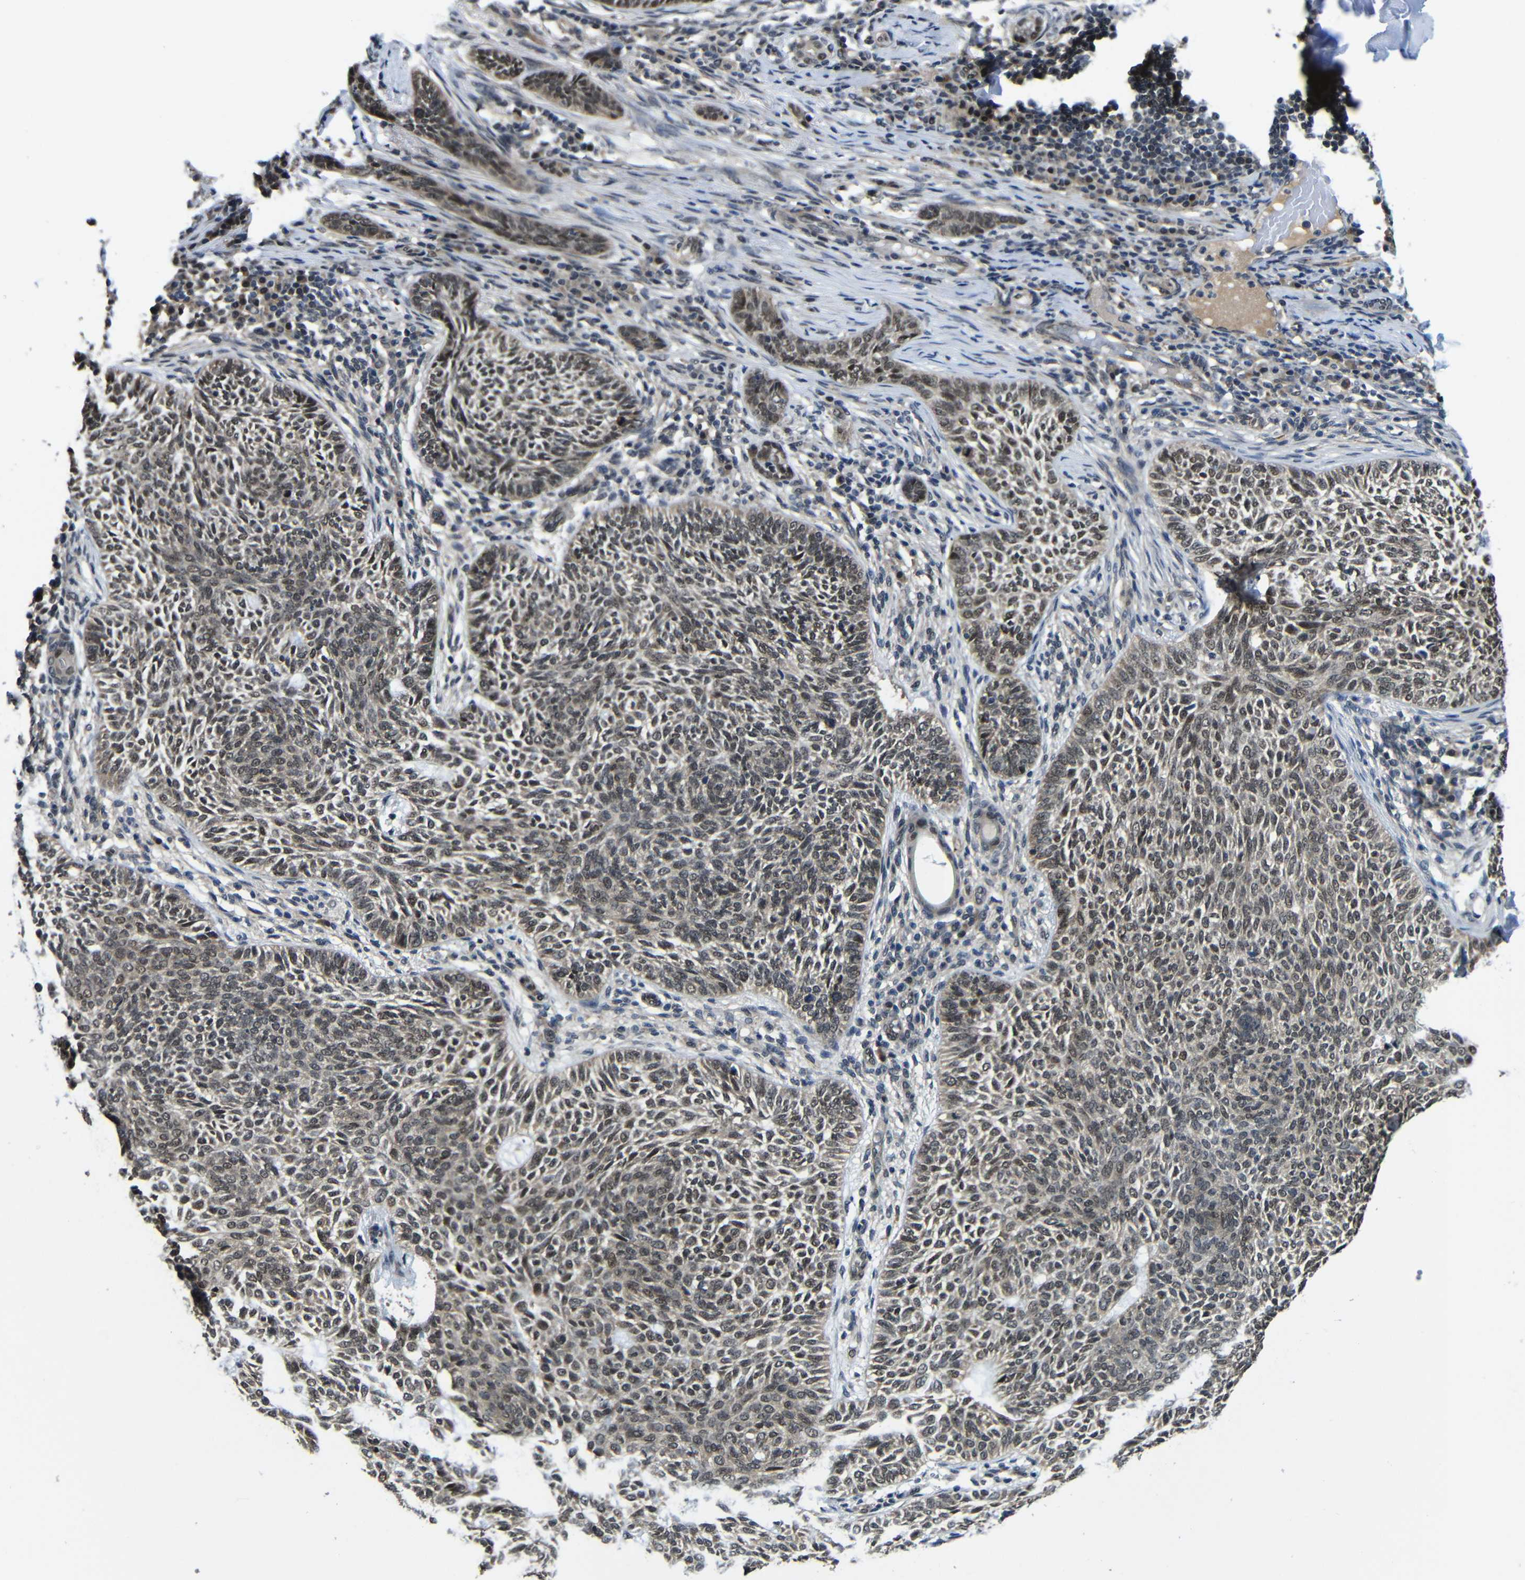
{"staining": {"intensity": "weak", "quantity": ">75%", "location": "cytoplasmic/membranous,nuclear"}, "tissue": "skin cancer", "cell_type": "Tumor cells", "image_type": "cancer", "snomed": [{"axis": "morphology", "description": "Basal cell carcinoma"}, {"axis": "topography", "description": "Skin"}], "caption": "Skin basal cell carcinoma was stained to show a protein in brown. There is low levels of weak cytoplasmic/membranous and nuclear expression in about >75% of tumor cells.", "gene": "FAM172A", "patient": {"sex": "male", "age": 87}}